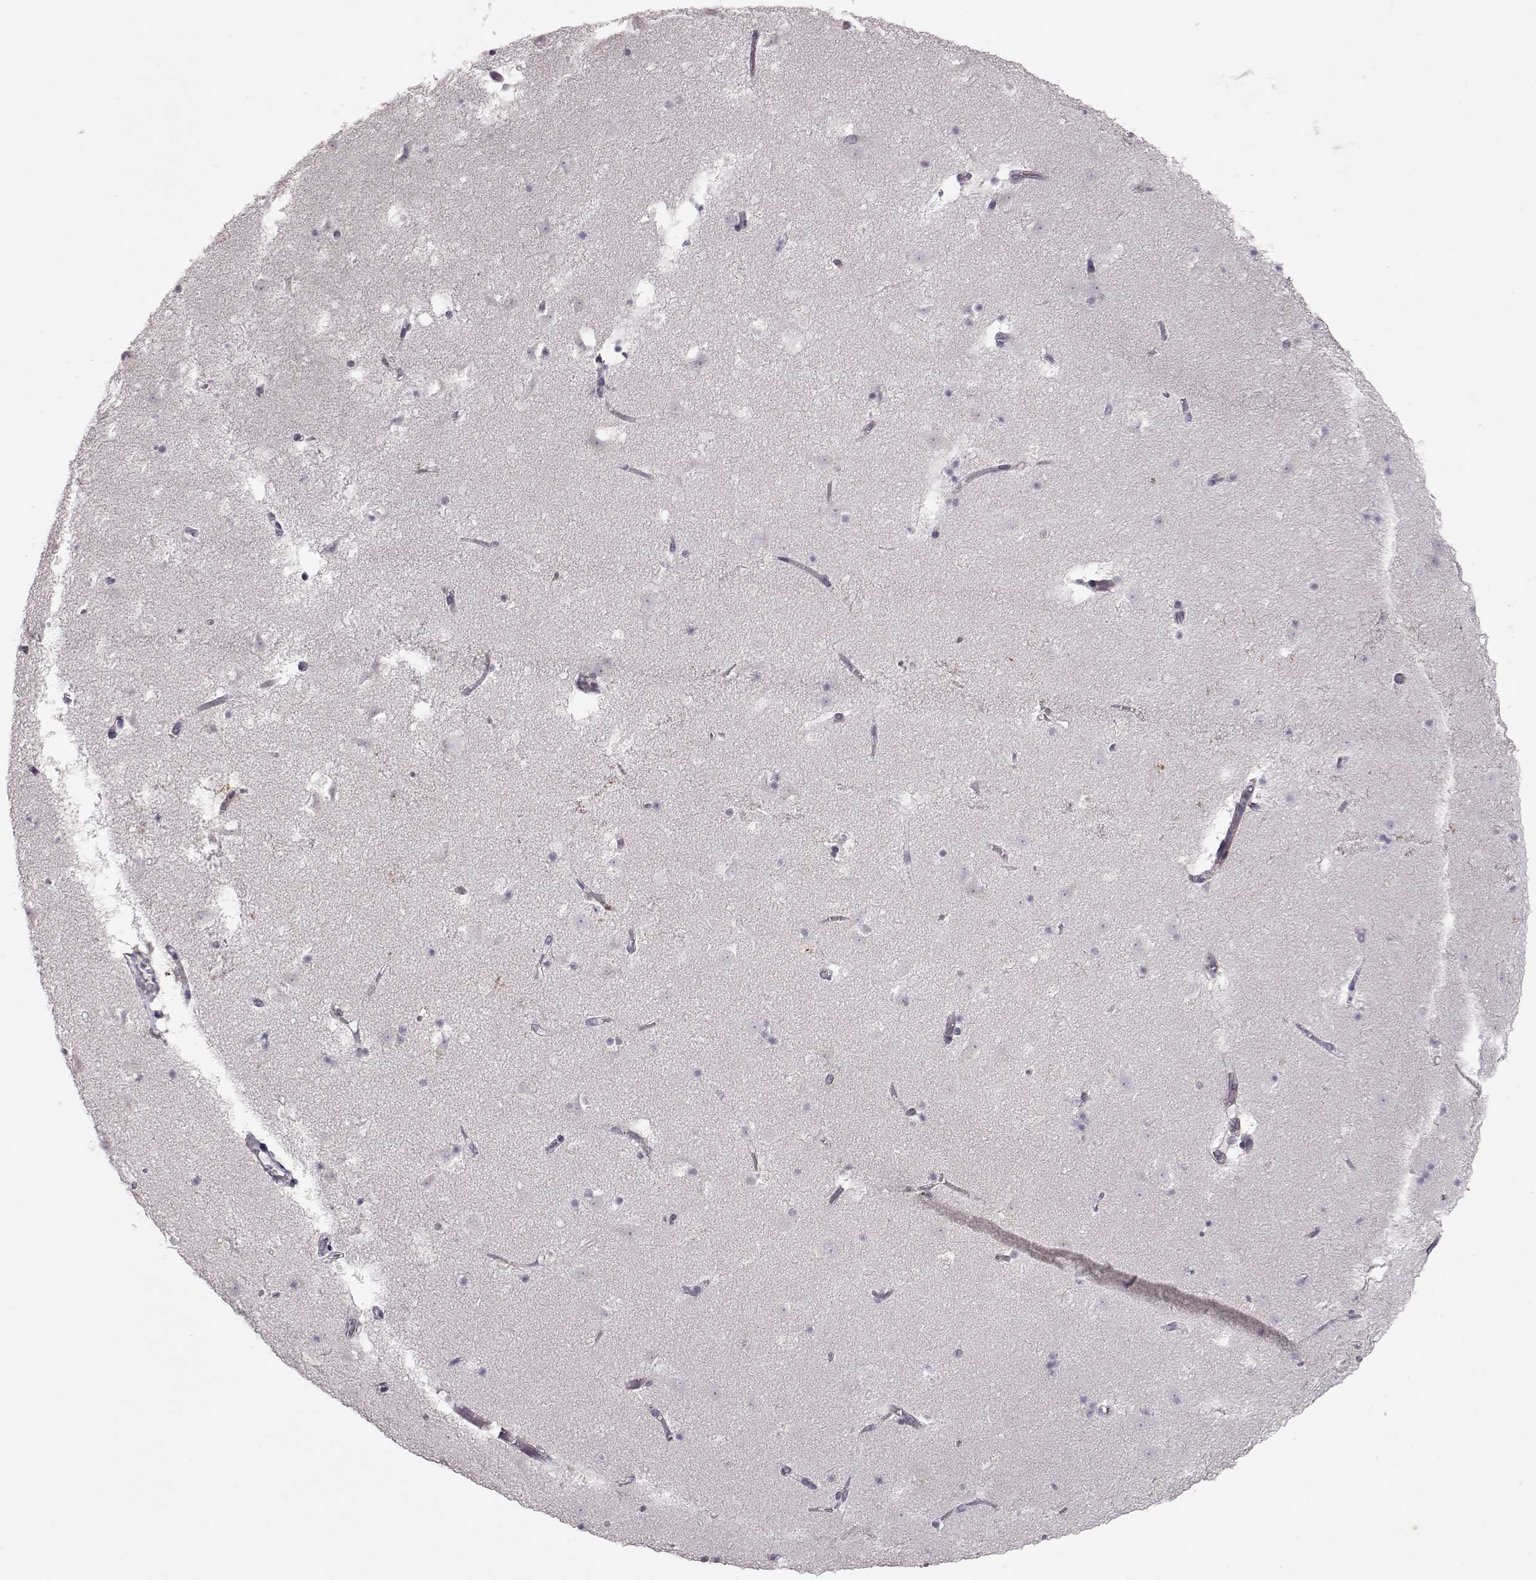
{"staining": {"intensity": "negative", "quantity": "none", "location": "none"}, "tissue": "caudate", "cell_type": "Glial cells", "image_type": "normal", "snomed": [{"axis": "morphology", "description": "Normal tissue, NOS"}, {"axis": "topography", "description": "Lateral ventricle wall"}], "caption": "High magnification brightfield microscopy of normal caudate stained with DAB (3,3'-diaminobenzidine) (brown) and counterstained with hematoxylin (blue): glial cells show no significant expression.", "gene": "CDK4", "patient": {"sex": "female", "age": 42}}